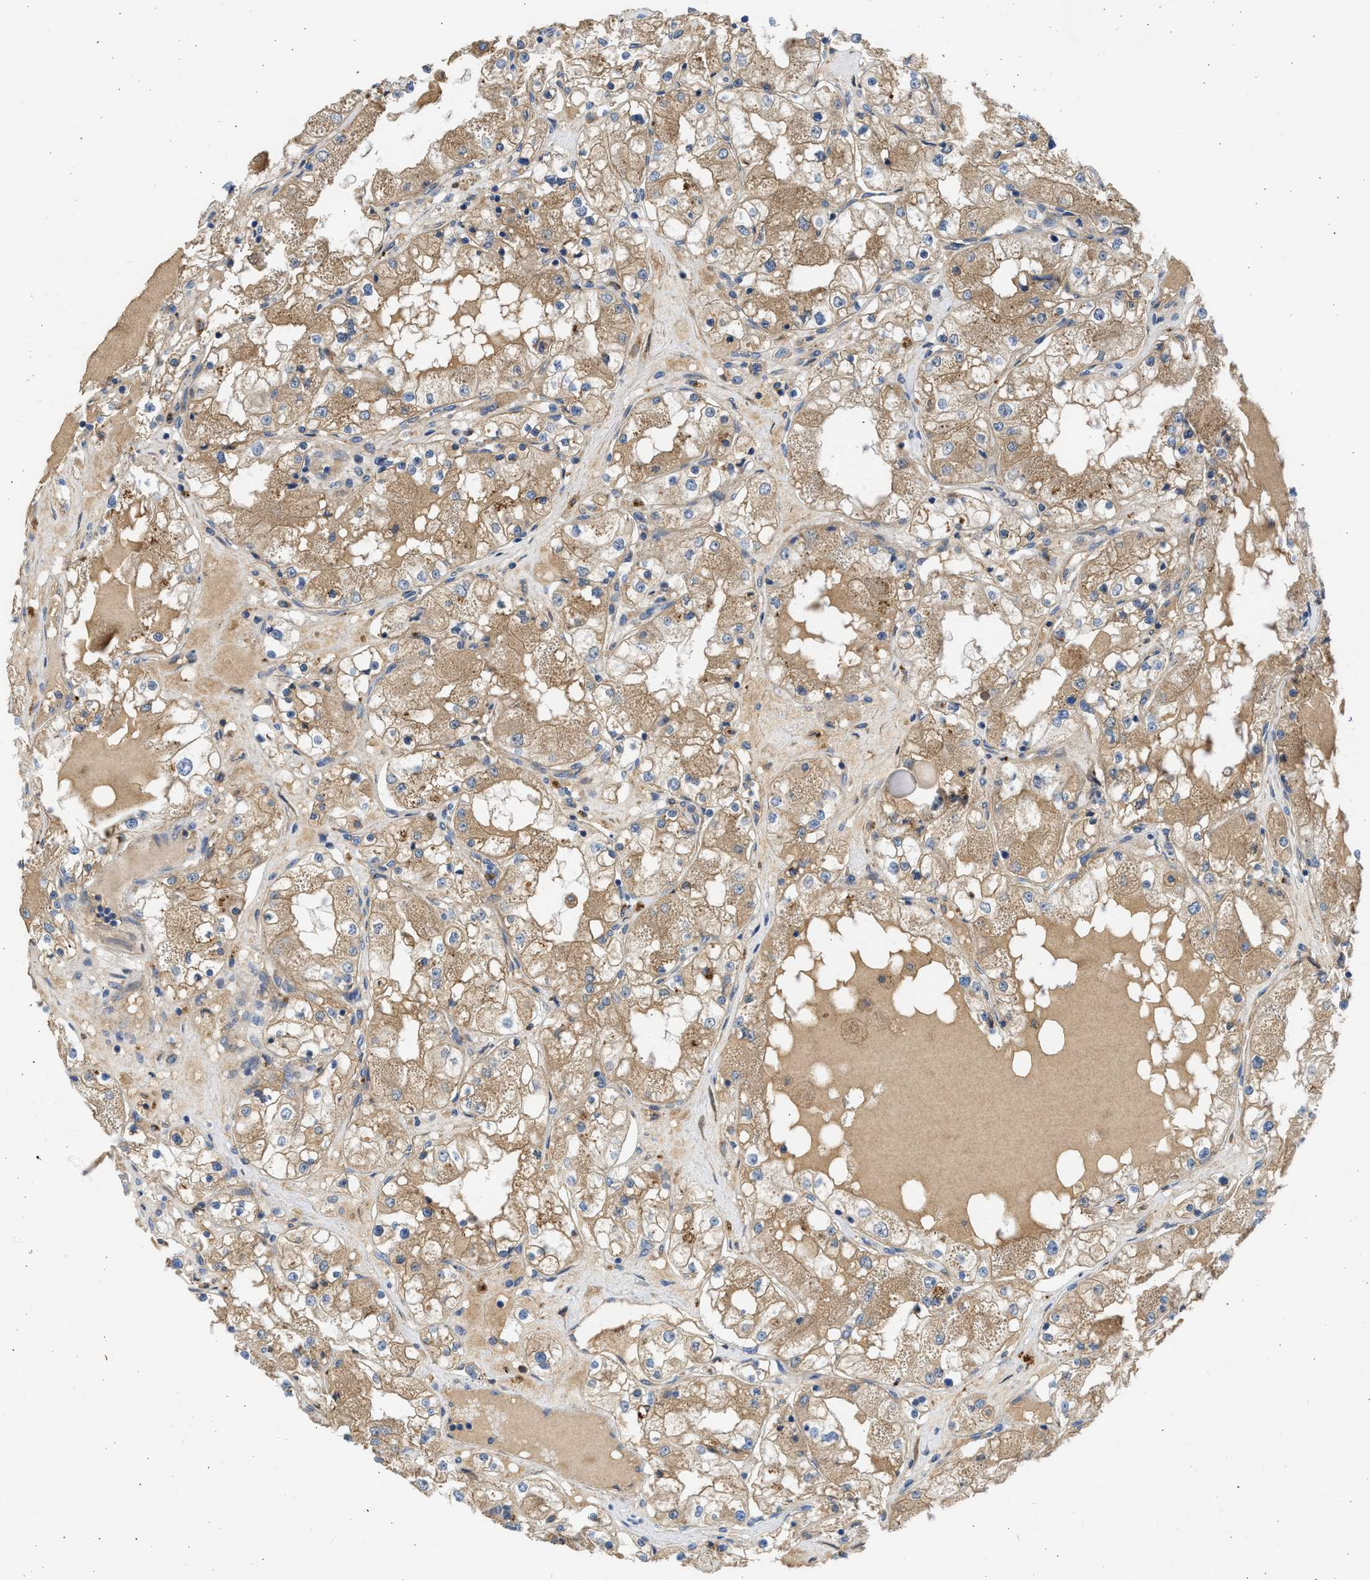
{"staining": {"intensity": "moderate", "quantity": ">75%", "location": "cytoplasmic/membranous"}, "tissue": "renal cancer", "cell_type": "Tumor cells", "image_type": "cancer", "snomed": [{"axis": "morphology", "description": "Adenocarcinoma, NOS"}, {"axis": "topography", "description": "Kidney"}], "caption": "IHC (DAB) staining of human renal adenocarcinoma shows moderate cytoplasmic/membranous protein staining in approximately >75% of tumor cells.", "gene": "CSRNP2", "patient": {"sex": "male", "age": 68}}